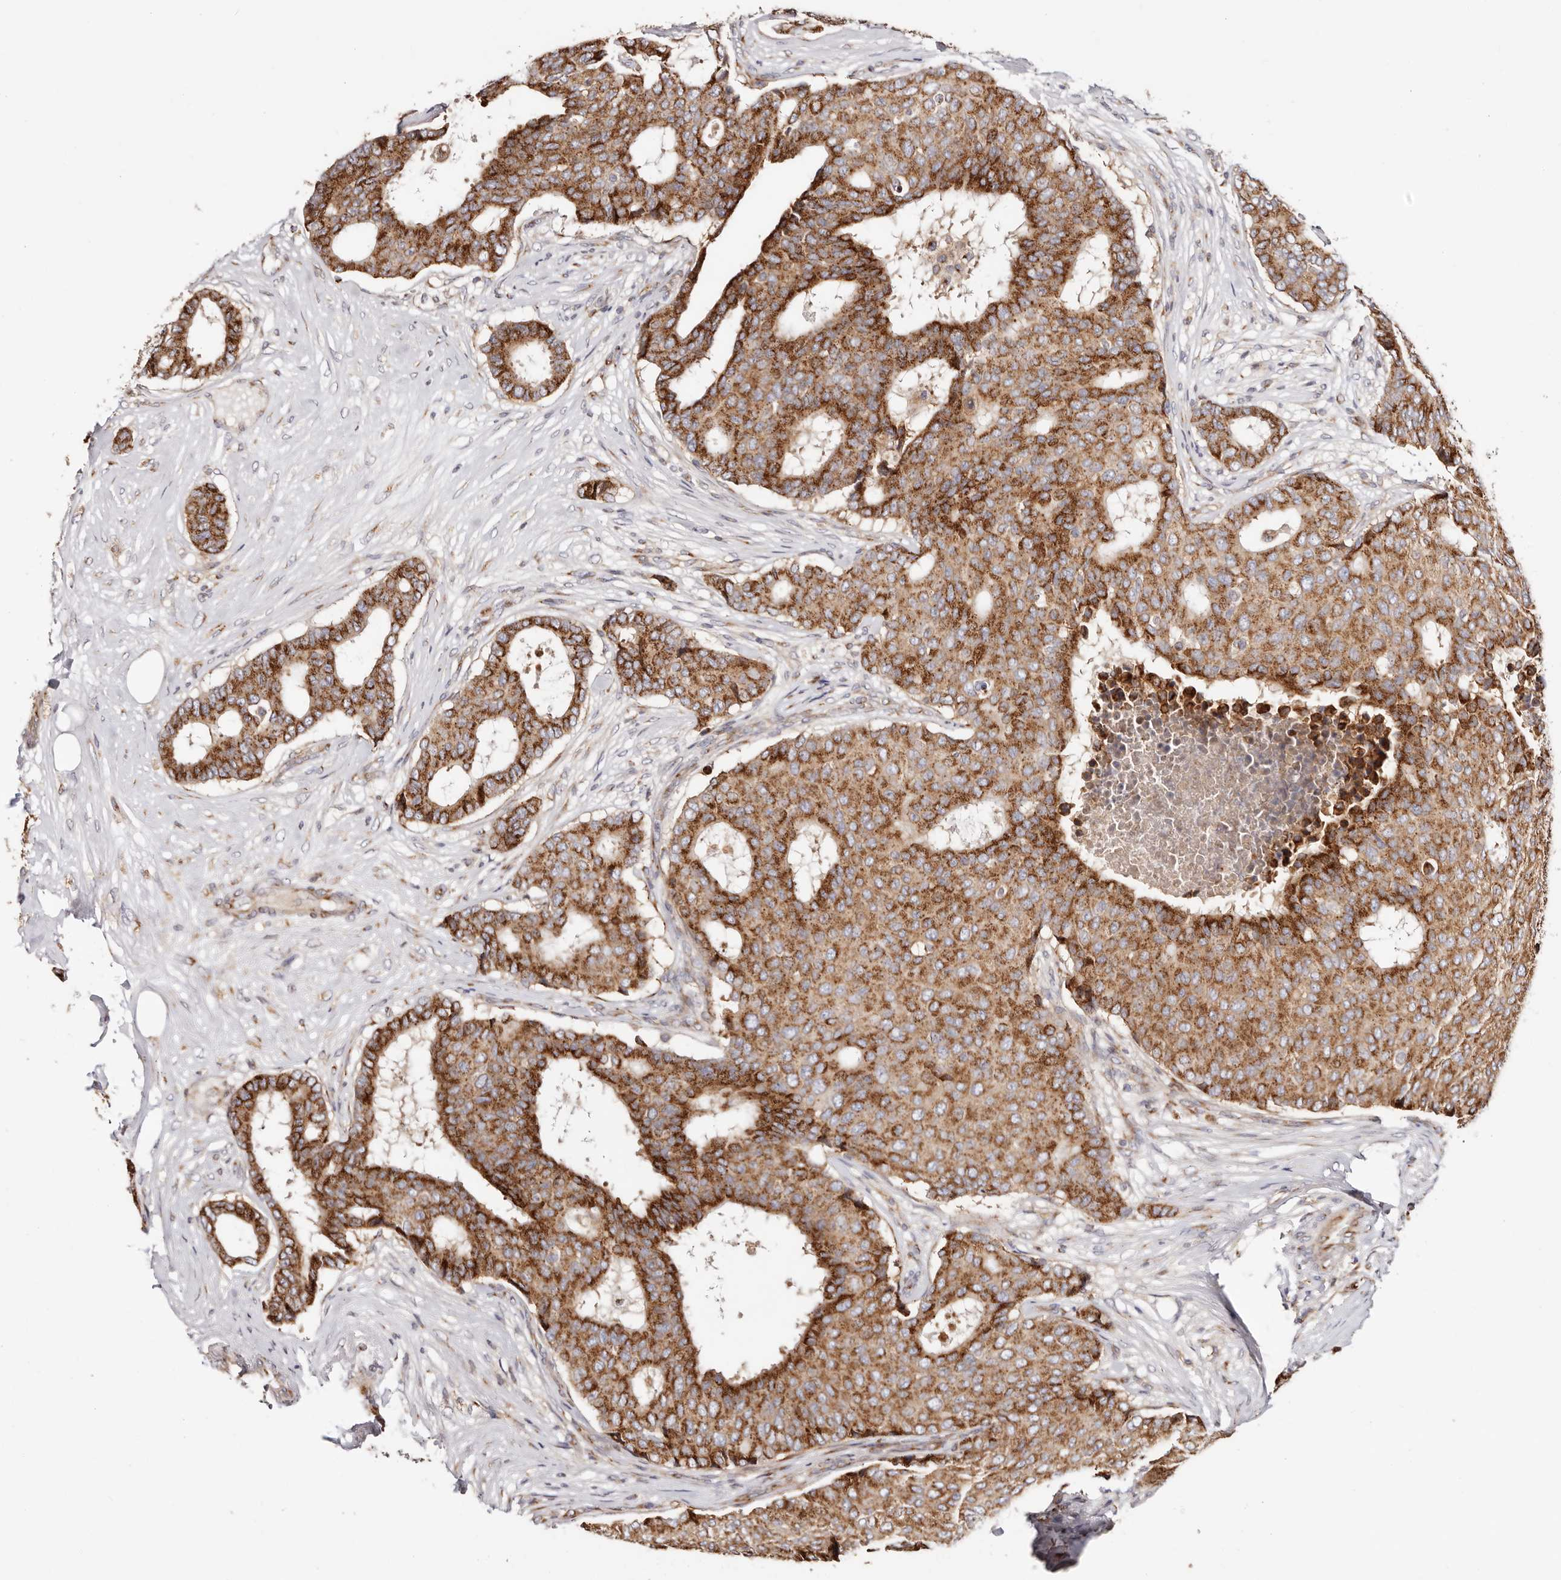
{"staining": {"intensity": "strong", "quantity": ">75%", "location": "cytoplasmic/membranous"}, "tissue": "breast cancer", "cell_type": "Tumor cells", "image_type": "cancer", "snomed": [{"axis": "morphology", "description": "Duct carcinoma"}, {"axis": "topography", "description": "Breast"}], "caption": "DAB immunohistochemical staining of human breast cancer exhibits strong cytoplasmic/membranous protein staining in about >75% of tumor cells. Using DAB (brown) and hematoxylin (blue) stains, captured at high magnification using brightfield microscopy.", "gene": "MAPK6", "patient": {"sex": "female", "age": 75}}